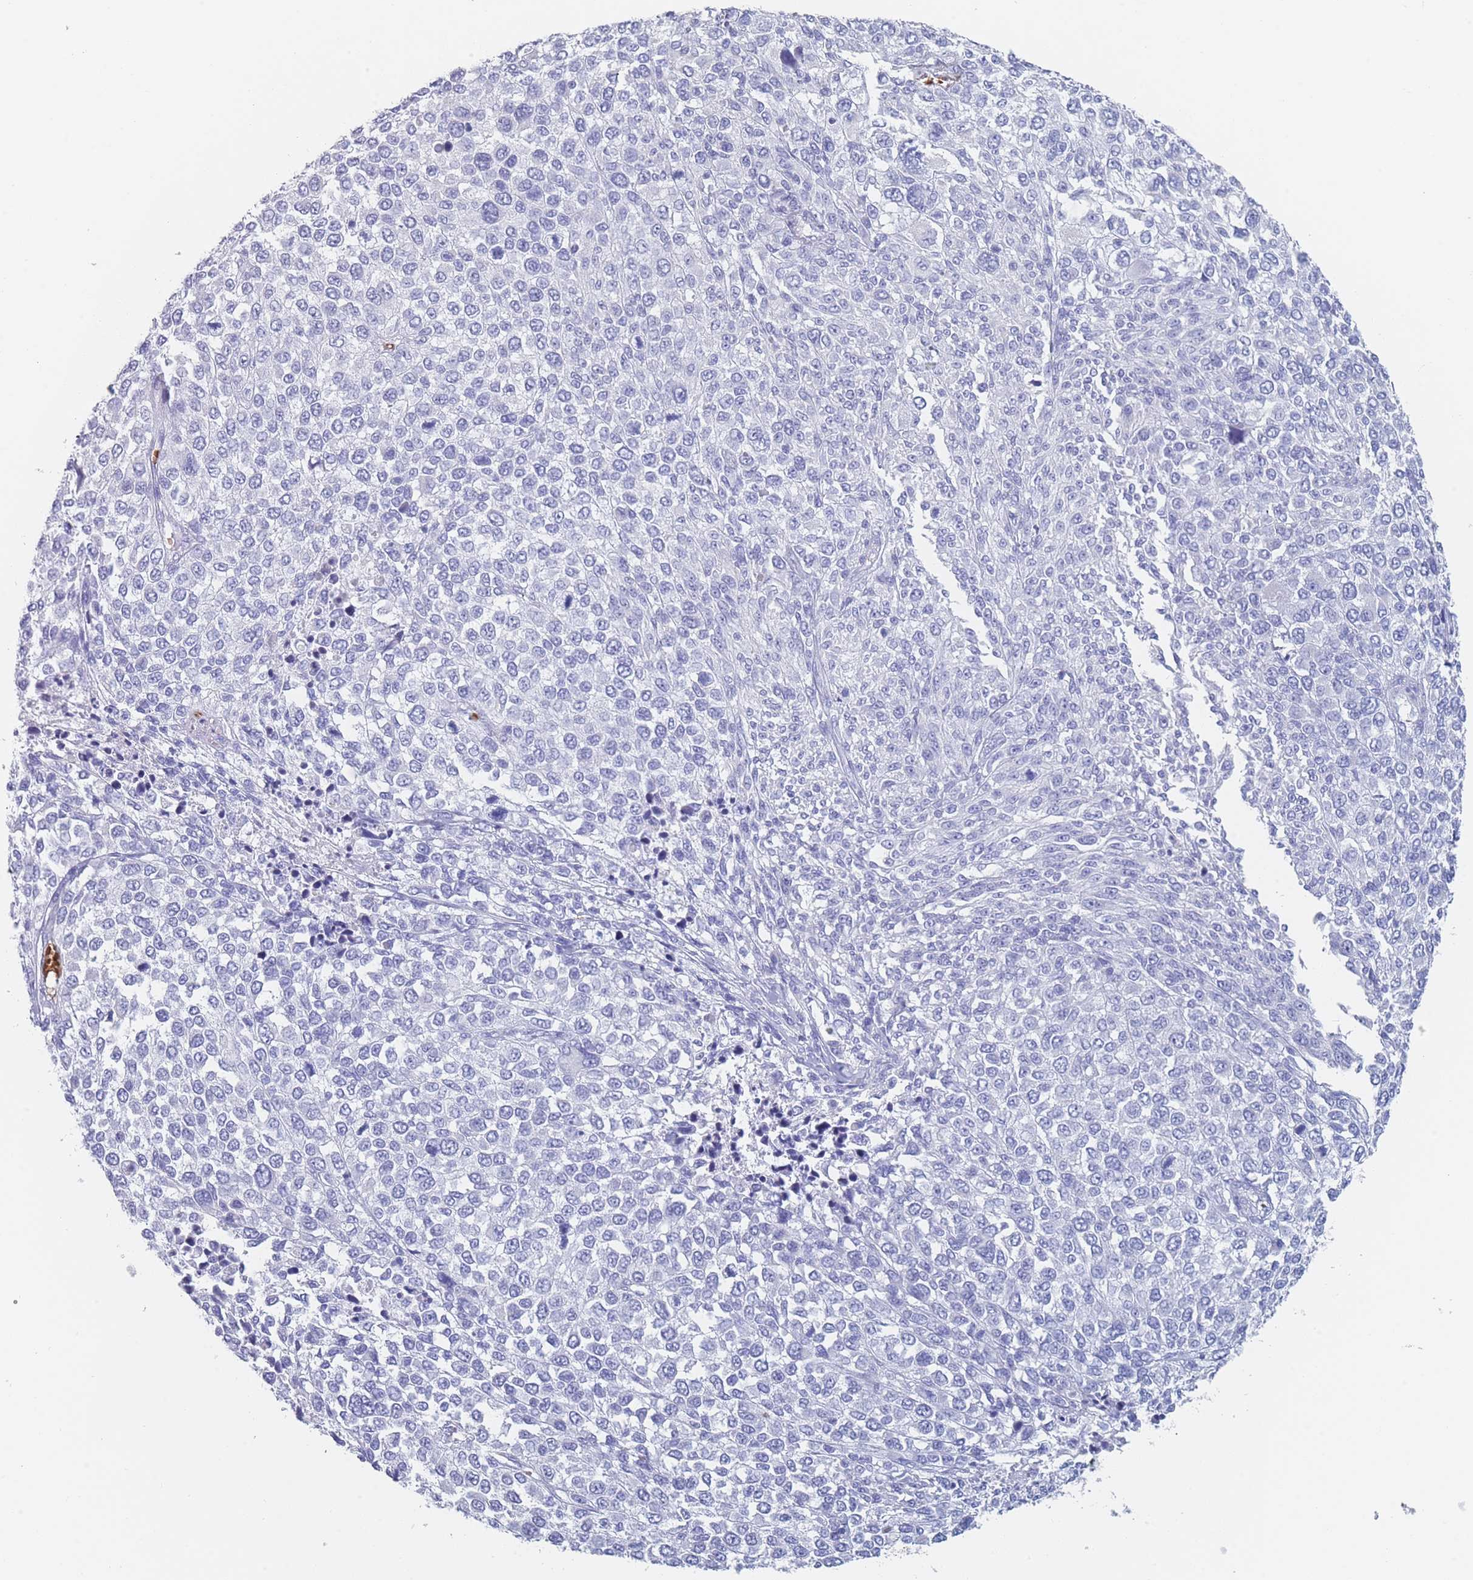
{"staining": {"intensity": "negative", "quantity": "none", "location": "none"}, "tissue": "melanoma", "cell_type": "Tumor cells", "image_type": "cancer", "snomed": [{"axis": "morphology", "description": "Malignant melanoma, NOS"}, {"axis": "topography", "description": "Skin of trunk"}], "caption": "IHC of malignant melanoma exhibits no expression in tumor cells.", "gene": "OR5D16", "patient": {"sex": "male", "age": 71}}